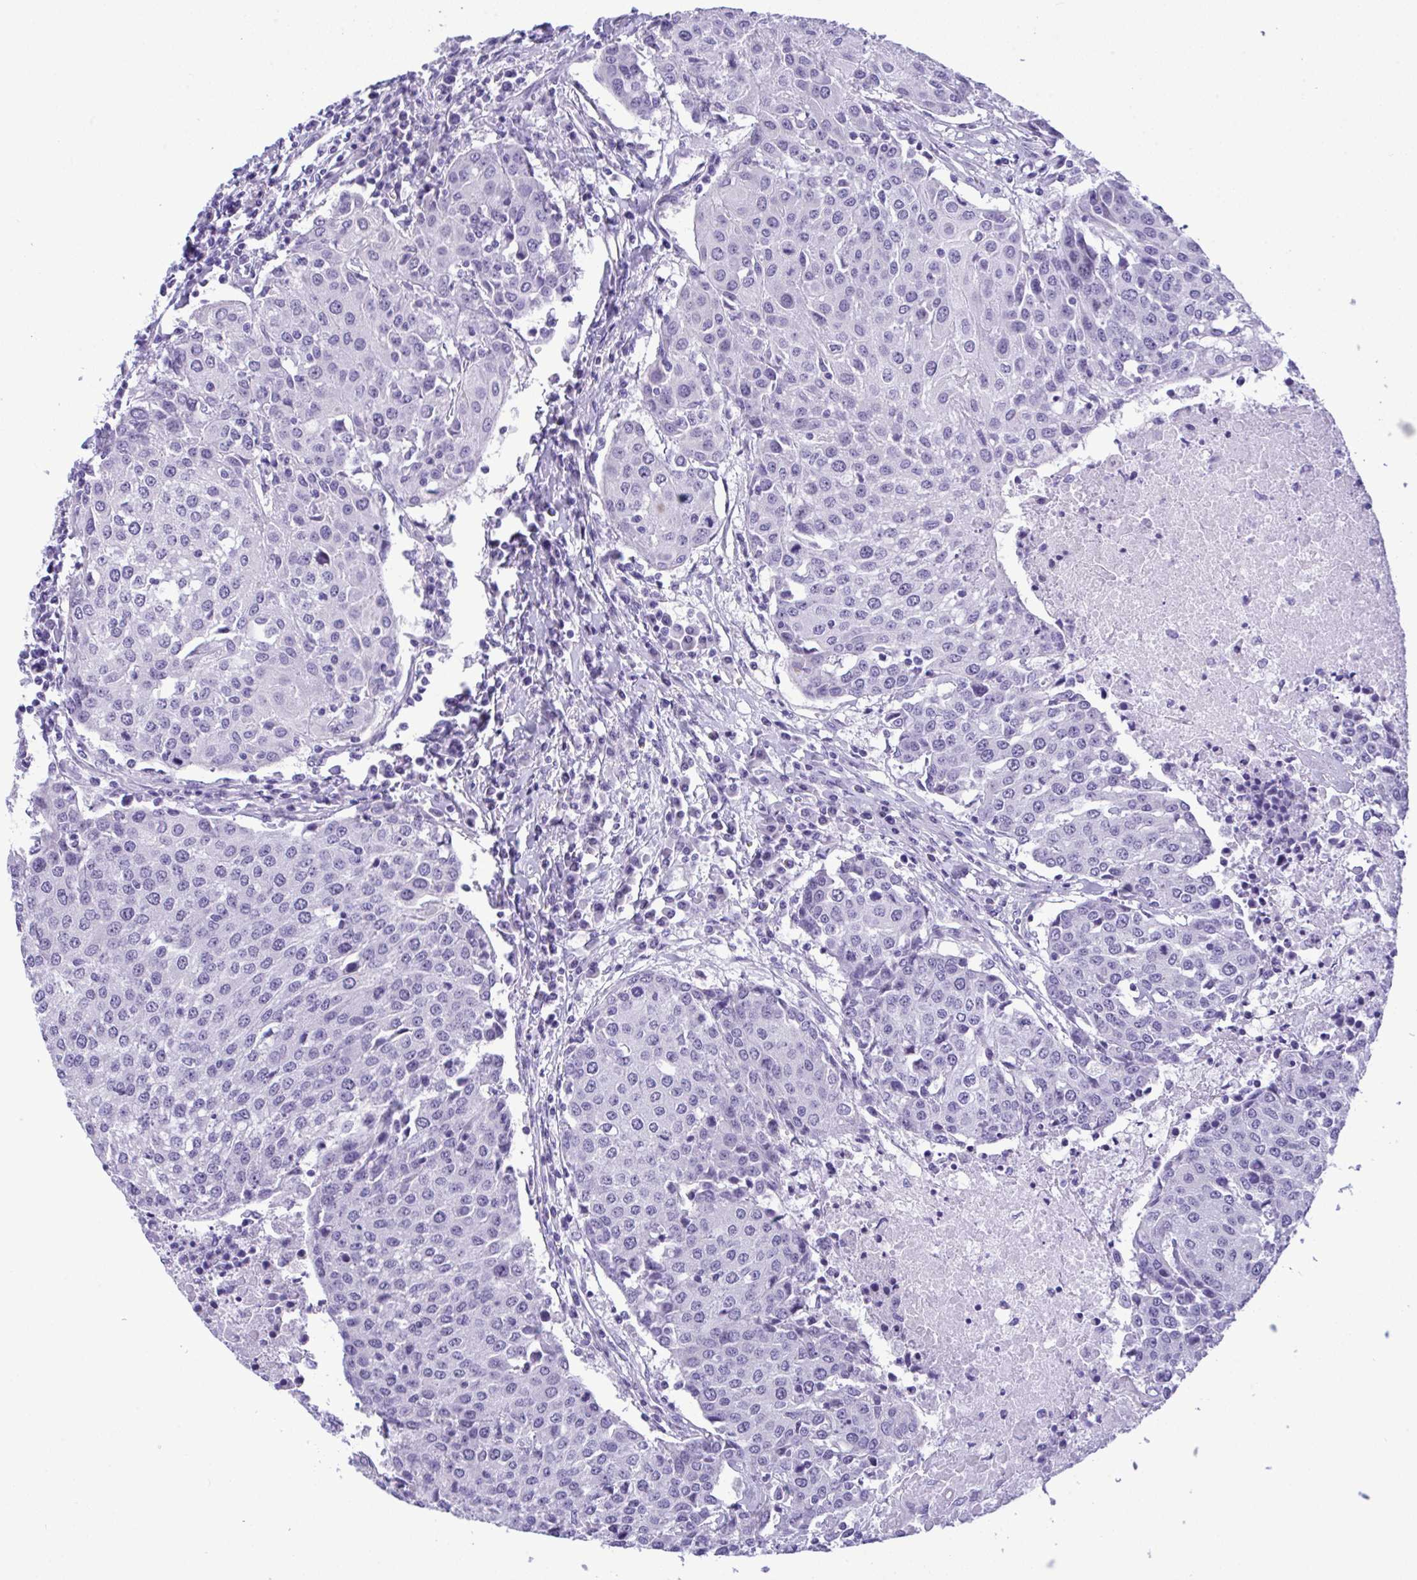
{"staining": {"intensity": "negative", "quantity": "none", "location": "none"}, "tissue": "urothelial cancer", "cell_type": "Tumor cells", "image_type": "cancer", "snomed": [{"axis": "morphology", "description": "Urothelial carcinoma, High grade"}, {"axis": "topography", "description": "Urinary bladder"}], "caption": "Immunohistochemistry photomicrograph of human urothelial cancer stained for a protein (brown), which demonstrates no positivity in tumor cells.", "gene": "YBX2", "patient": {"sex": "female", "age": 85}}